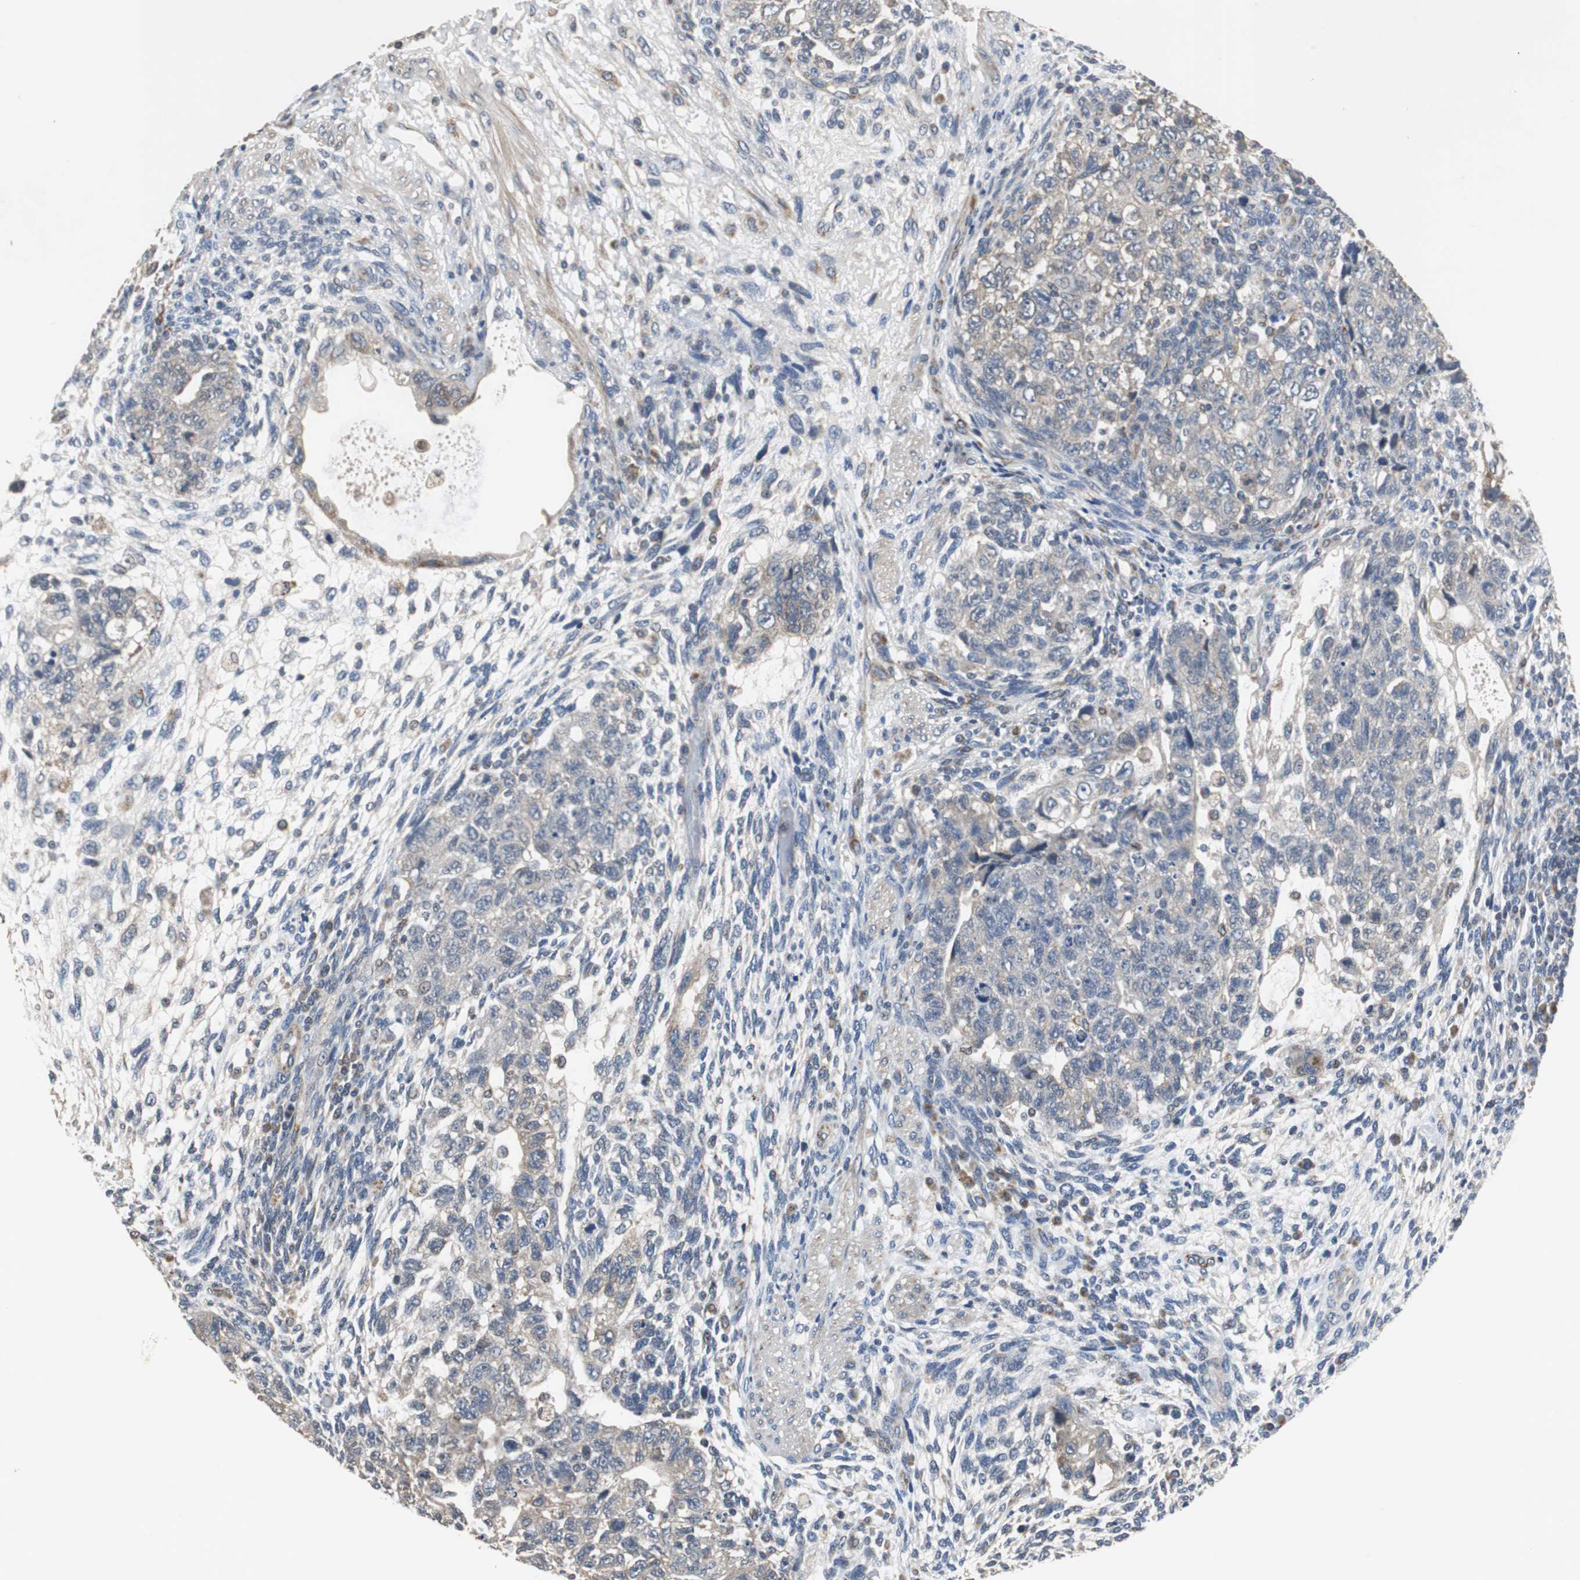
{"staining": {"intensity": "negative", "quantity": "none", "location": "none"}, "tissue": "testis cancer", "cell_type": "Tumor cells", "image_type": "cancer", "snomed": [{"axis": "morphology", "description": "Normal tissue, NOS"}, {"axis": "morphology", "description": "Carcinoma, Embryonal, NOS"}, {"axis": "topography", "description": "Testis"}], "caption": "Immunohistochemistry (IHC) histopathology image of neoplastic tissue: human embryonal carcinoma (testis) stained with DAB reveals no significant protein staining in tumor cells.", "gene": "HMGCL", "patient": {"sex": "male", "age": 36}}